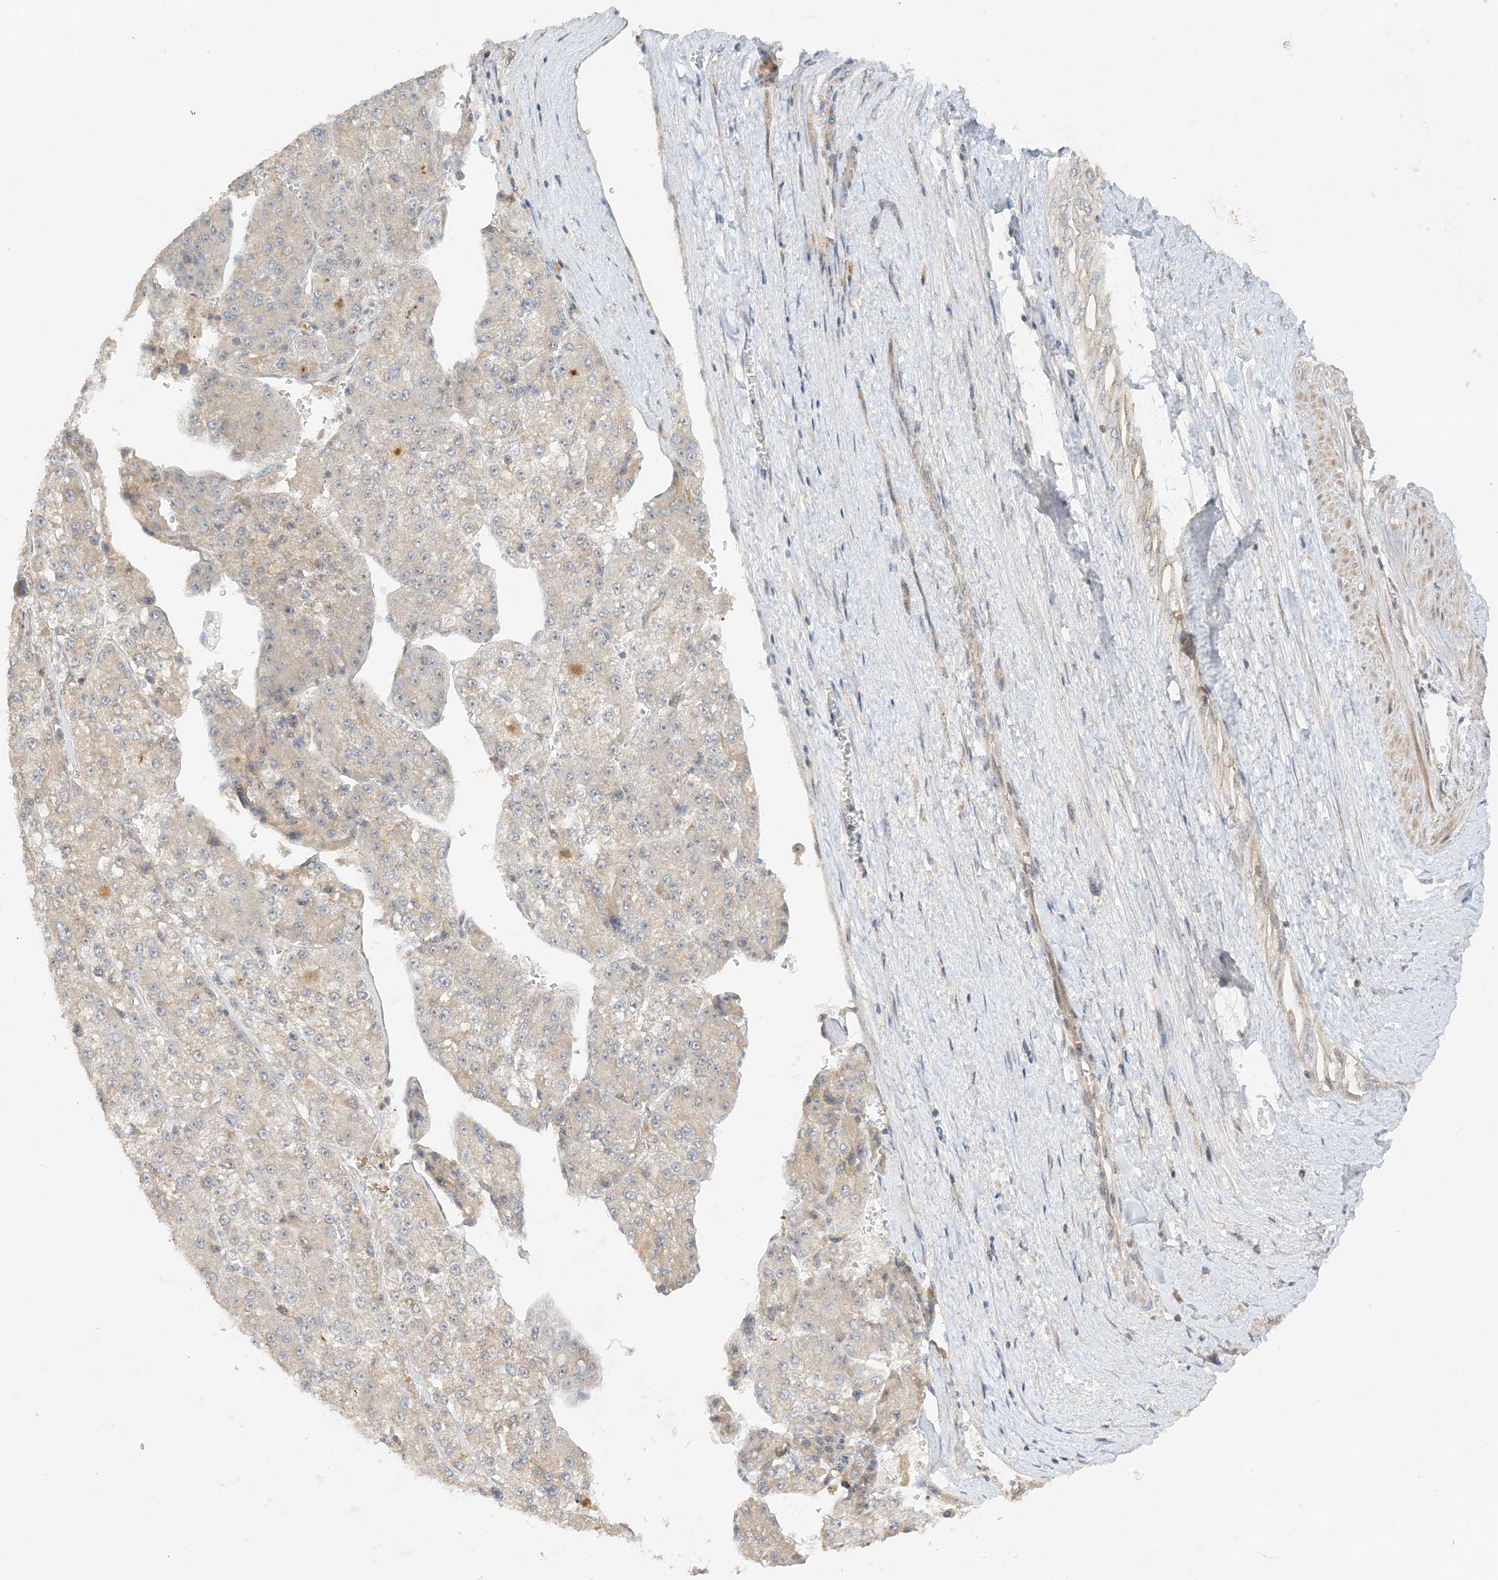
{"staining": {"intensity": "weak", "quantity": "25%-75%", "location": "cytoplasmic/membranous"}, "tissue": "liver cancer", "cell_type": "Tumor cells", "image_type": "cancer", "snomed": [{"axis": "morphology", "description": "Carcinoma, Hepatocellular, NOS"}, {"axis": "topography", "description": "Liver"}], "caption": "Protein analysis of hepatocellular carcinoma (liver) tissue reveals weak cytoplasmic/membranous expression in about 25%-75% of tumor cells. (Stains: DAB (3,3'-diaminobenzidine) in brown, nuclei in blue, Microscopy: brightfield microscopy at high magnification).", "gene": "ETAA1", "patient": {"sex": "female", "age": 73}}